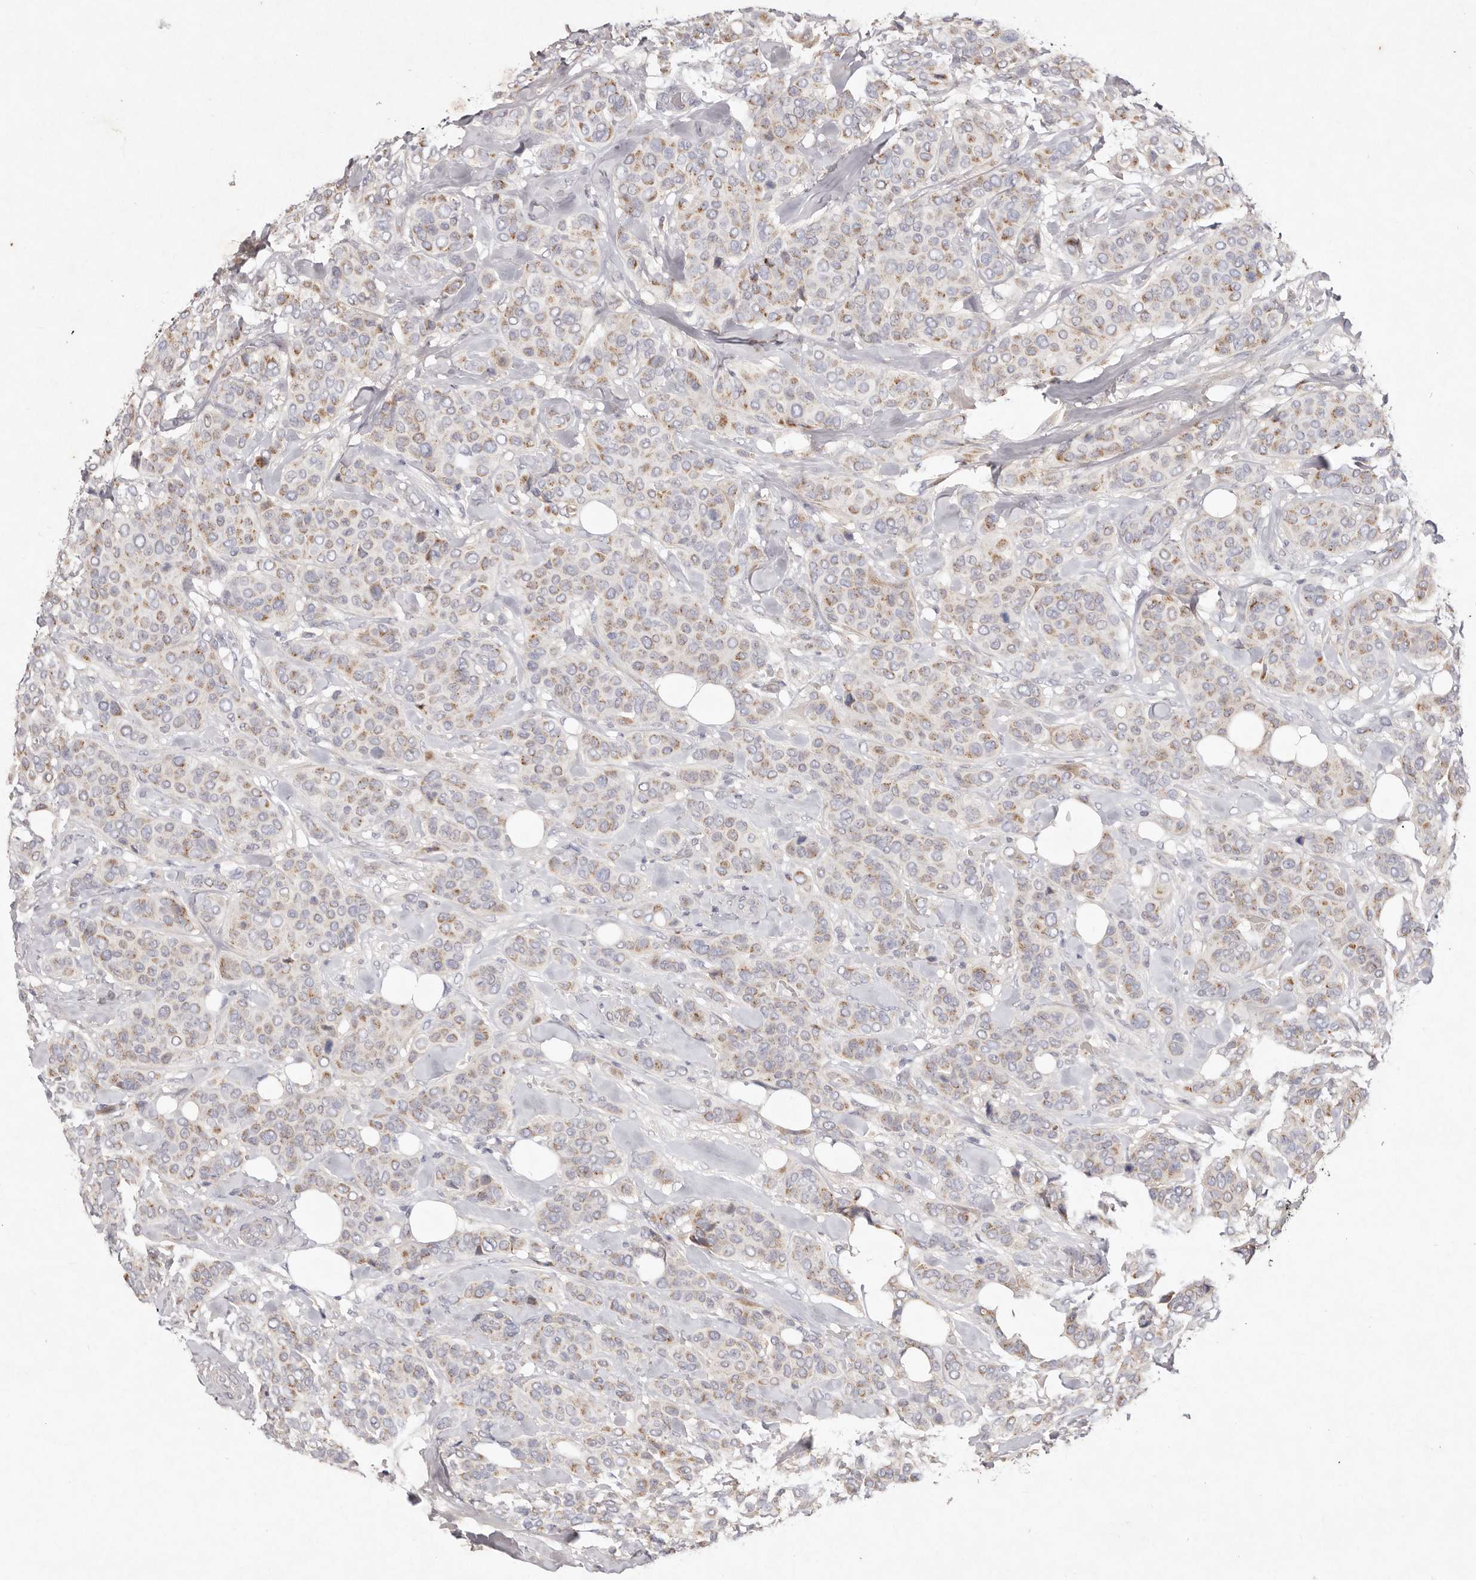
{"staining": {"intensity": "moderate", "quantity": "25%-75%", "location": "cytoplasmic/membranous"}, "tissue": "breast cancer", "cell_type": "Tumor cells", "image_type": "cancer", "snomed": [{"axis": "morphology", "description": "Lobular carcinoma"}, {"axis": "topography", "description": "Breast"}], "caption": "IHC (DAB (3,3'-diaminobenzidine)) staining of breast lobular carcinoma demonstrates moderate cytoplasmic/membranous protein expression in about 25%-75% of tumor cells.", "gene": "USP24", "patient": {"sex": "female", "age": 51}}